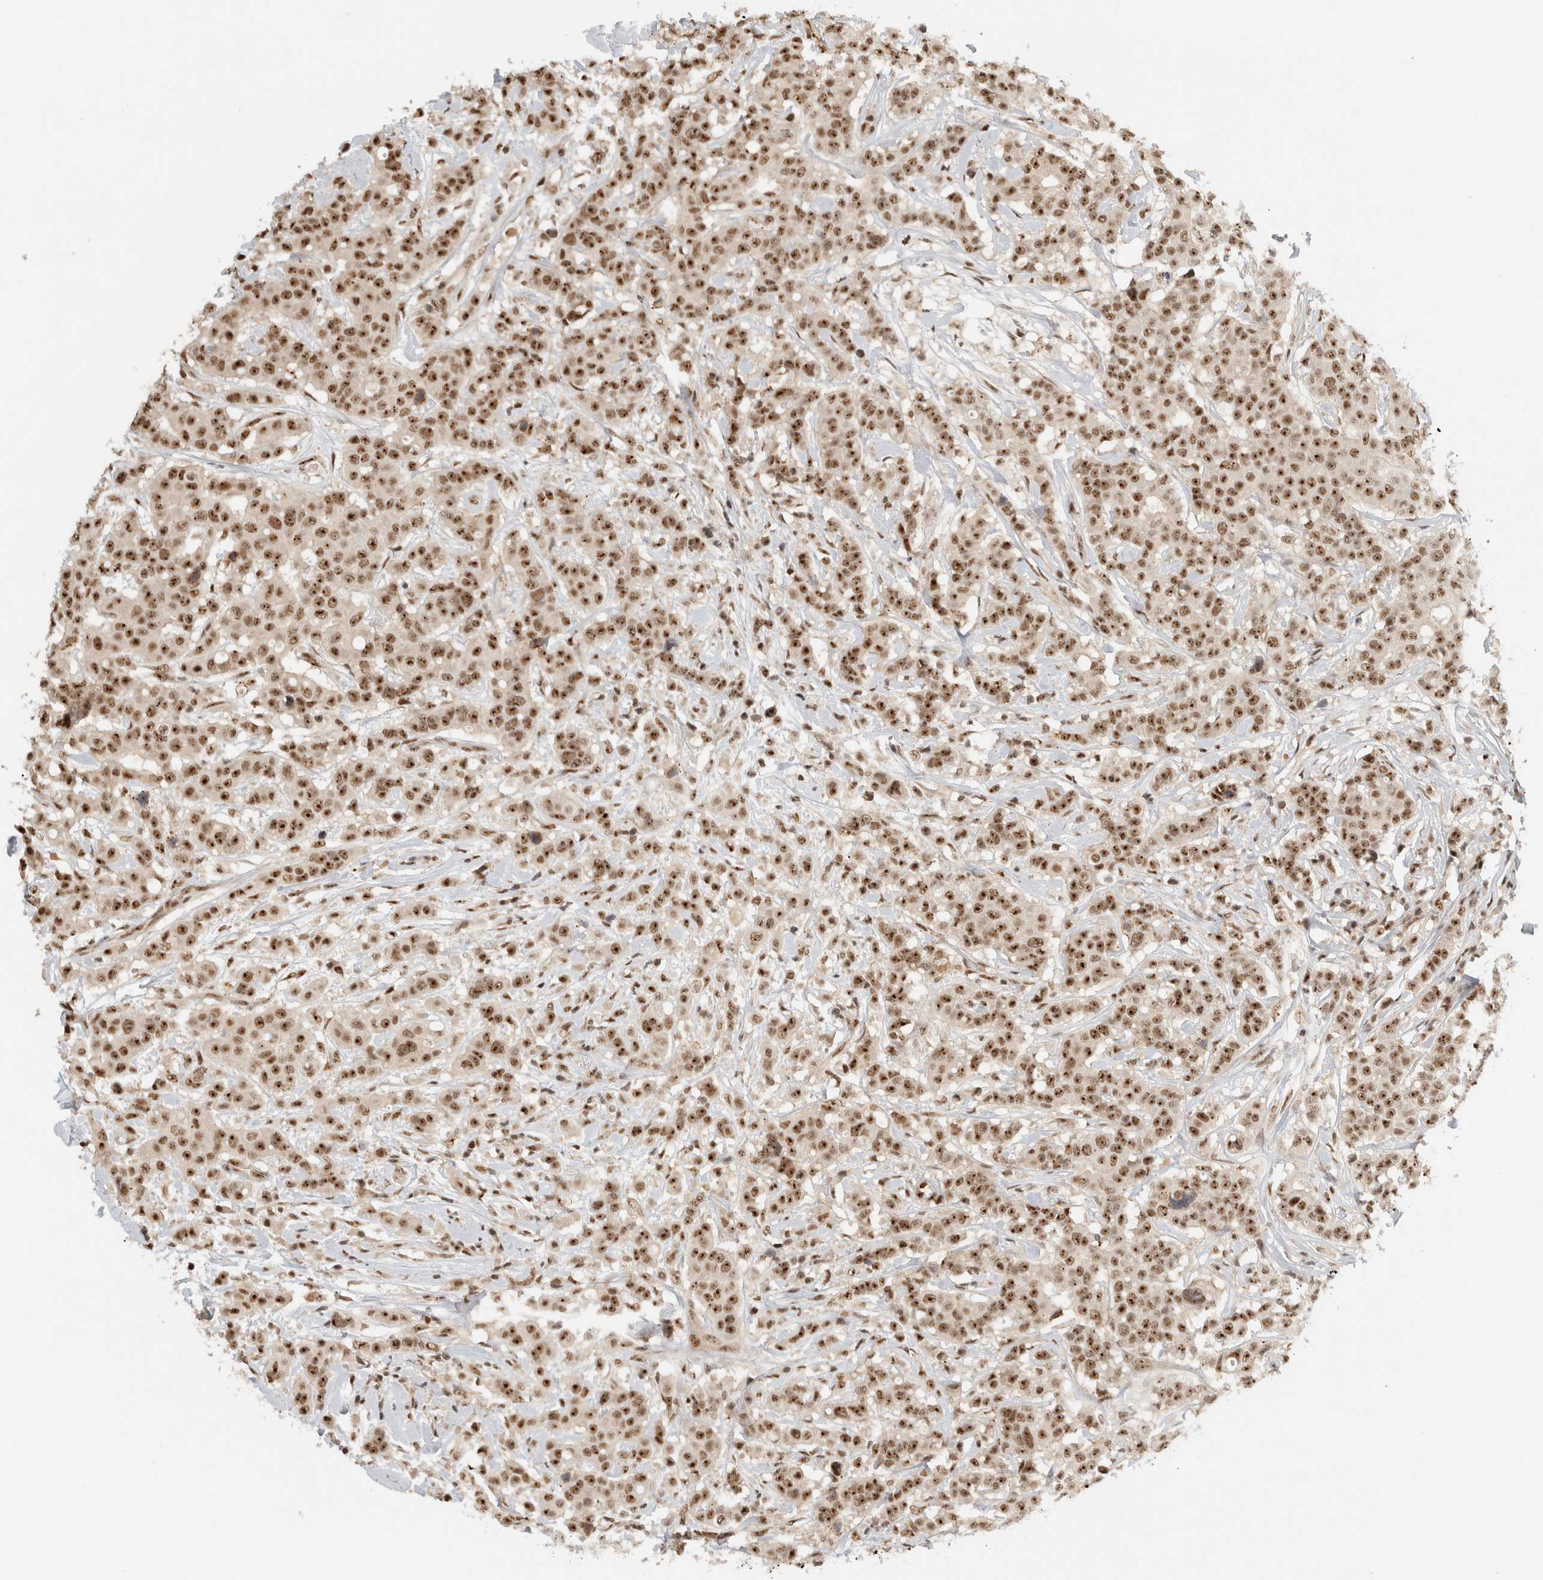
{"staining": {"intensity": "strong", "quantity": ">75%", "location": "nuclear"}, "tissue": "breast cancer", "cell_type": "Tumor cells", "image_type": "cancer", "snomed": [{"axis": "morphology", "description": "Duct carcinoma"}, {"axis": "topography", "description": "Breast"}], "caption": "Breast intraductal carcinoma stained with a brown dye reveals strong nuclear positive staining in about >75% of tumor cells.", "gene": "EBNA1BP2", "patient": {"sex": "female", "age": 27}}